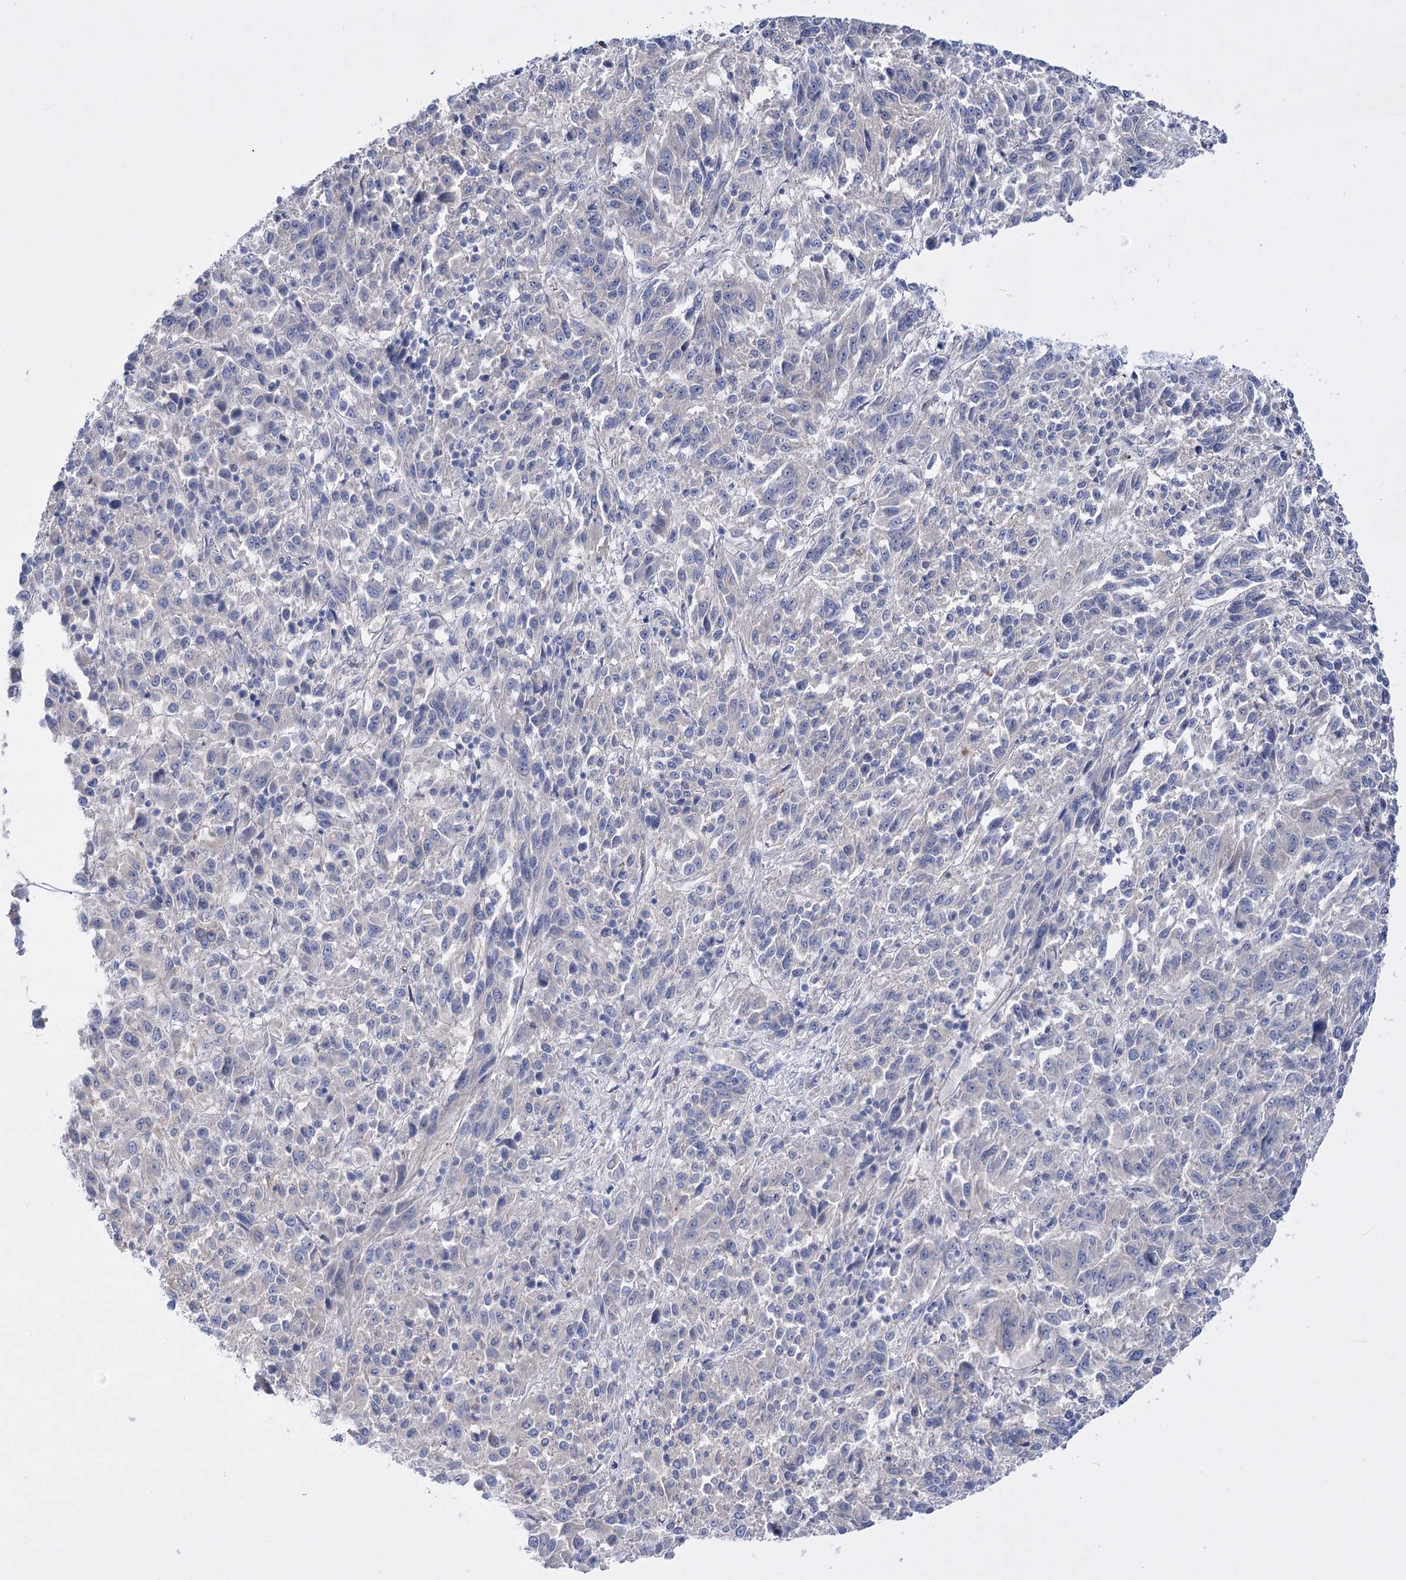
{"staining": {"intensity": "negative", "quantity": "none", "location": "none"}, "tissue": "melanoma", "cell_type": "Tumor cells", "image_type": "cancer", "snomed": [{"axis": "morphology", "description": "Malignant melanoma, Metastatic site"}, {"axis": "topography", "description": "Lung"}], "caption": "Immunohistochemical staining of human melanoma displays no significant expression in tumor cells. (Immunohistochemistry (ihc), brightfield microscopy, high magnification).", "gene": "LRRC34", "patient": {"sex": "male", "age": 64}}